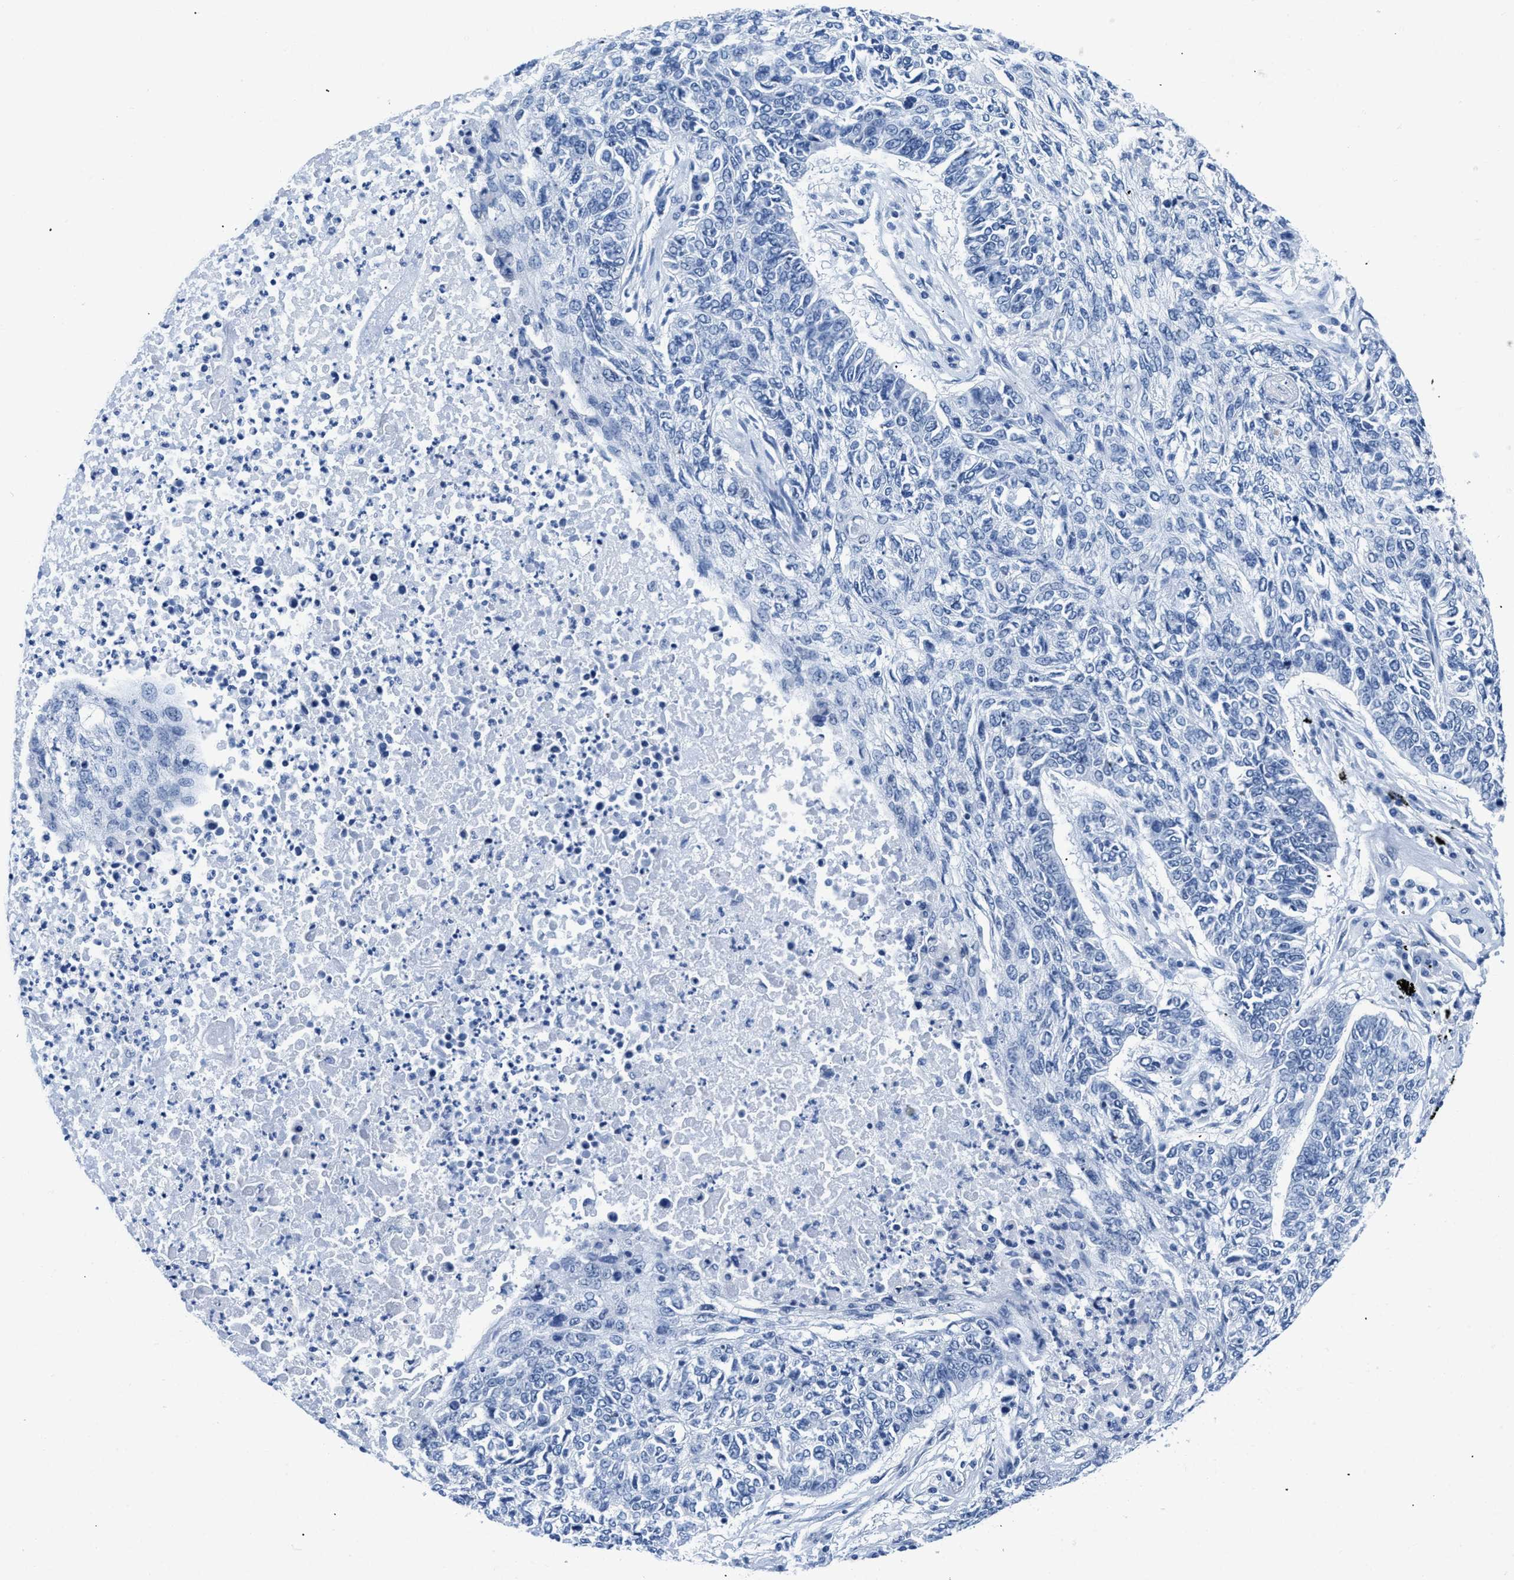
{"staining": {"intensity": "negative", "quantity": "none", "location": "none"}, "tissue": "lung cancer", "cell_type": "Tumor cells", "image_type": "cancer", "snomed": [{"axis": "morphology", "description": "Normal tissue, NOS"}, {"axis": "morphology", "description": "Squamous cell carcinoma, NOS"}, {"axis": "topography", "description": "Cartilage tissue"}, {"axis": "topography", "description": "Bronchus"}, {"axis": "topography", "description": "Lung"}], "caption": "Immunohistochemistry histopathology image of neoplastic tissue: human lung cancer (squamous cell carcinoma) stained with DAB (3,3'-diaminobenzidine) demonstrates no significant protein expression in tumor cells.", "gene": "CTBP1", "patient": {"sex": "female", "age": 49}}